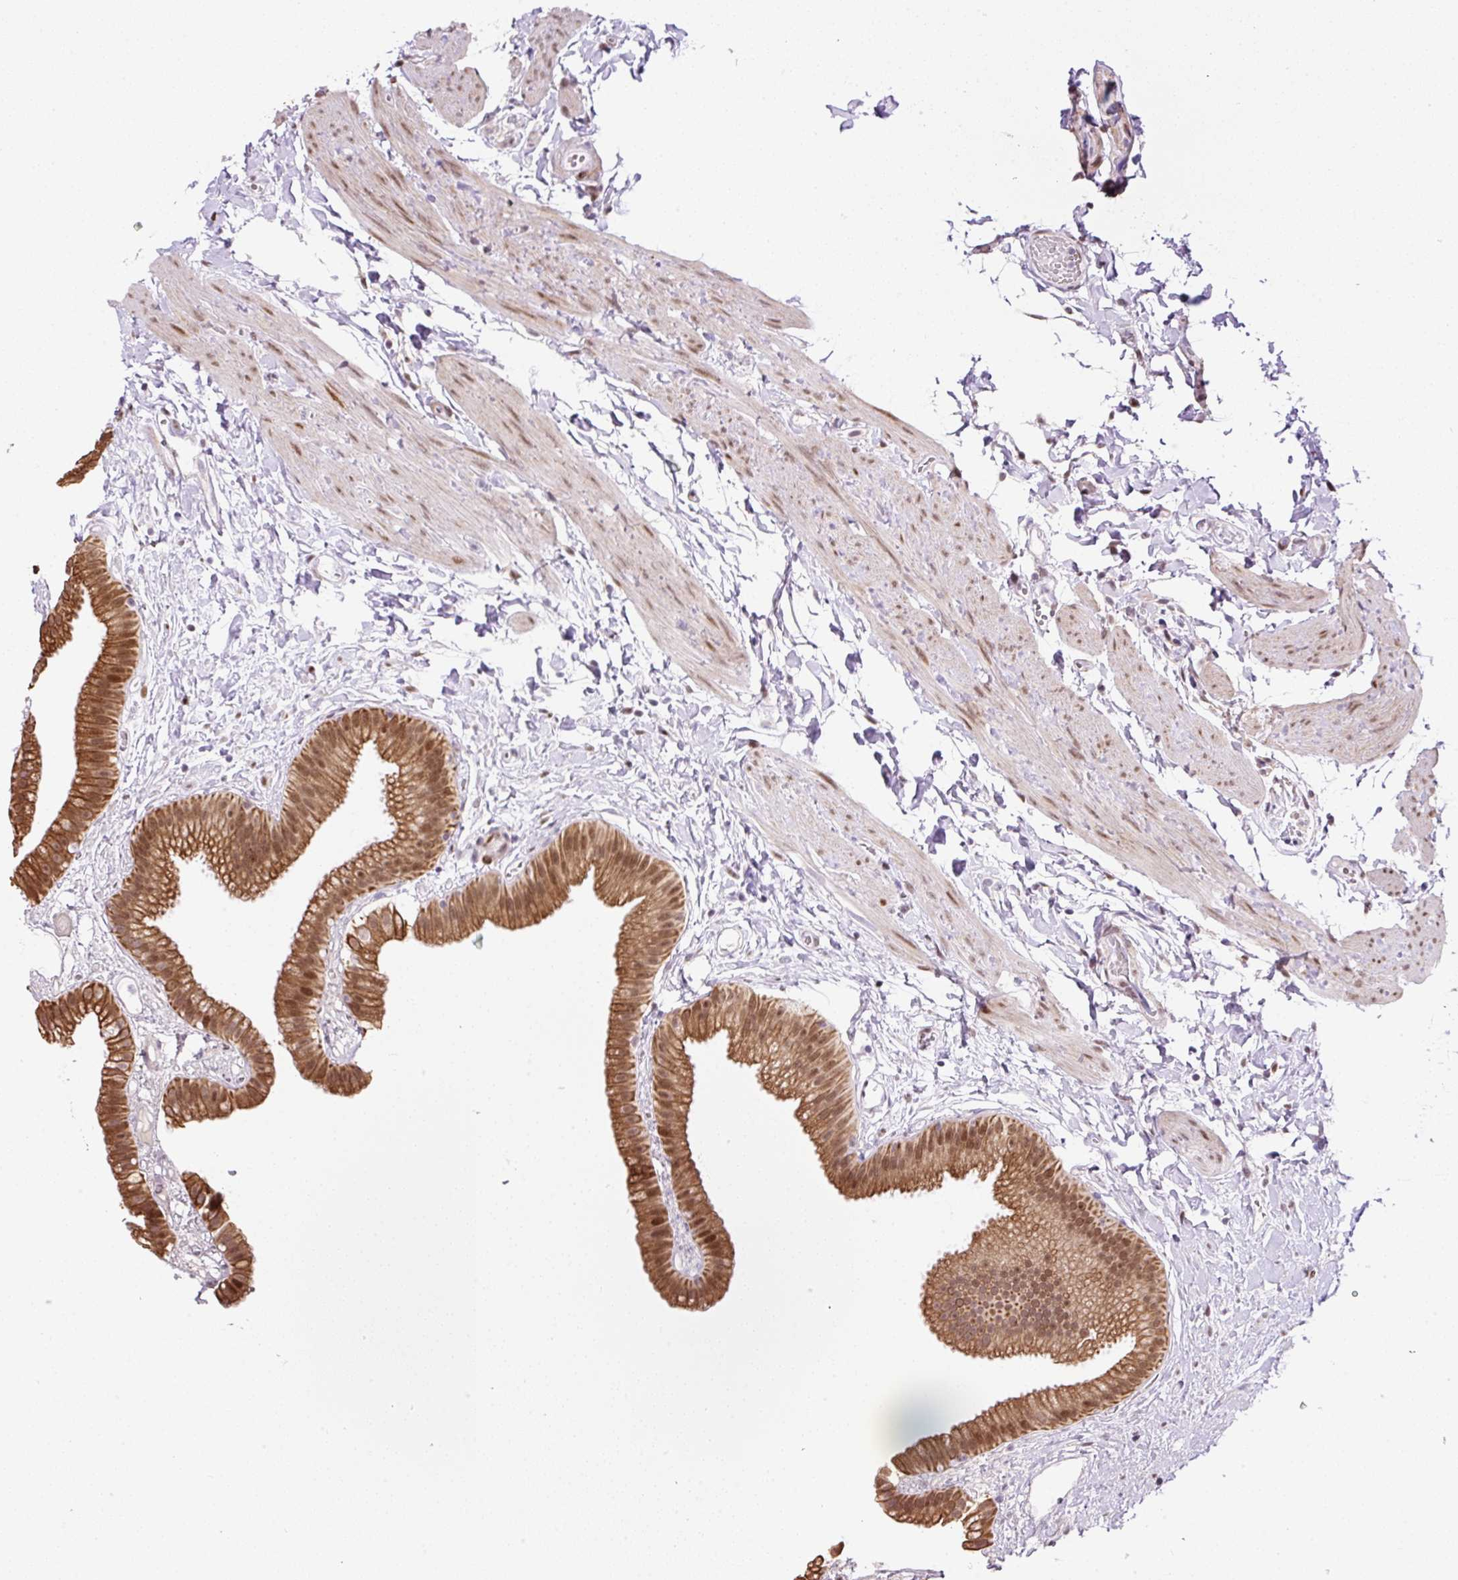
{"staining": {"intensity": "strong", "quantity": ">75%", "location": "cytoplasmic/membranous,nuclear"}, "tissue": "gallbladder", "cell_type": "Glandular cells", "image_type": "normal", "snomed": [{"axis": "morphology", "description": "Normal tissue, NOS"}, {"axis": "topography", "description": "Gallbladder"}], "caption": "Strong cytoplasmic/membranous,nuclear positivity is seen in about >75% of glandular cells in unremarkable gallbladder. (Brightfield microscopy of DAB IHC at high magnification).", "gene": "TAF1A", "patient": {"sex": "female", "age": 63}}